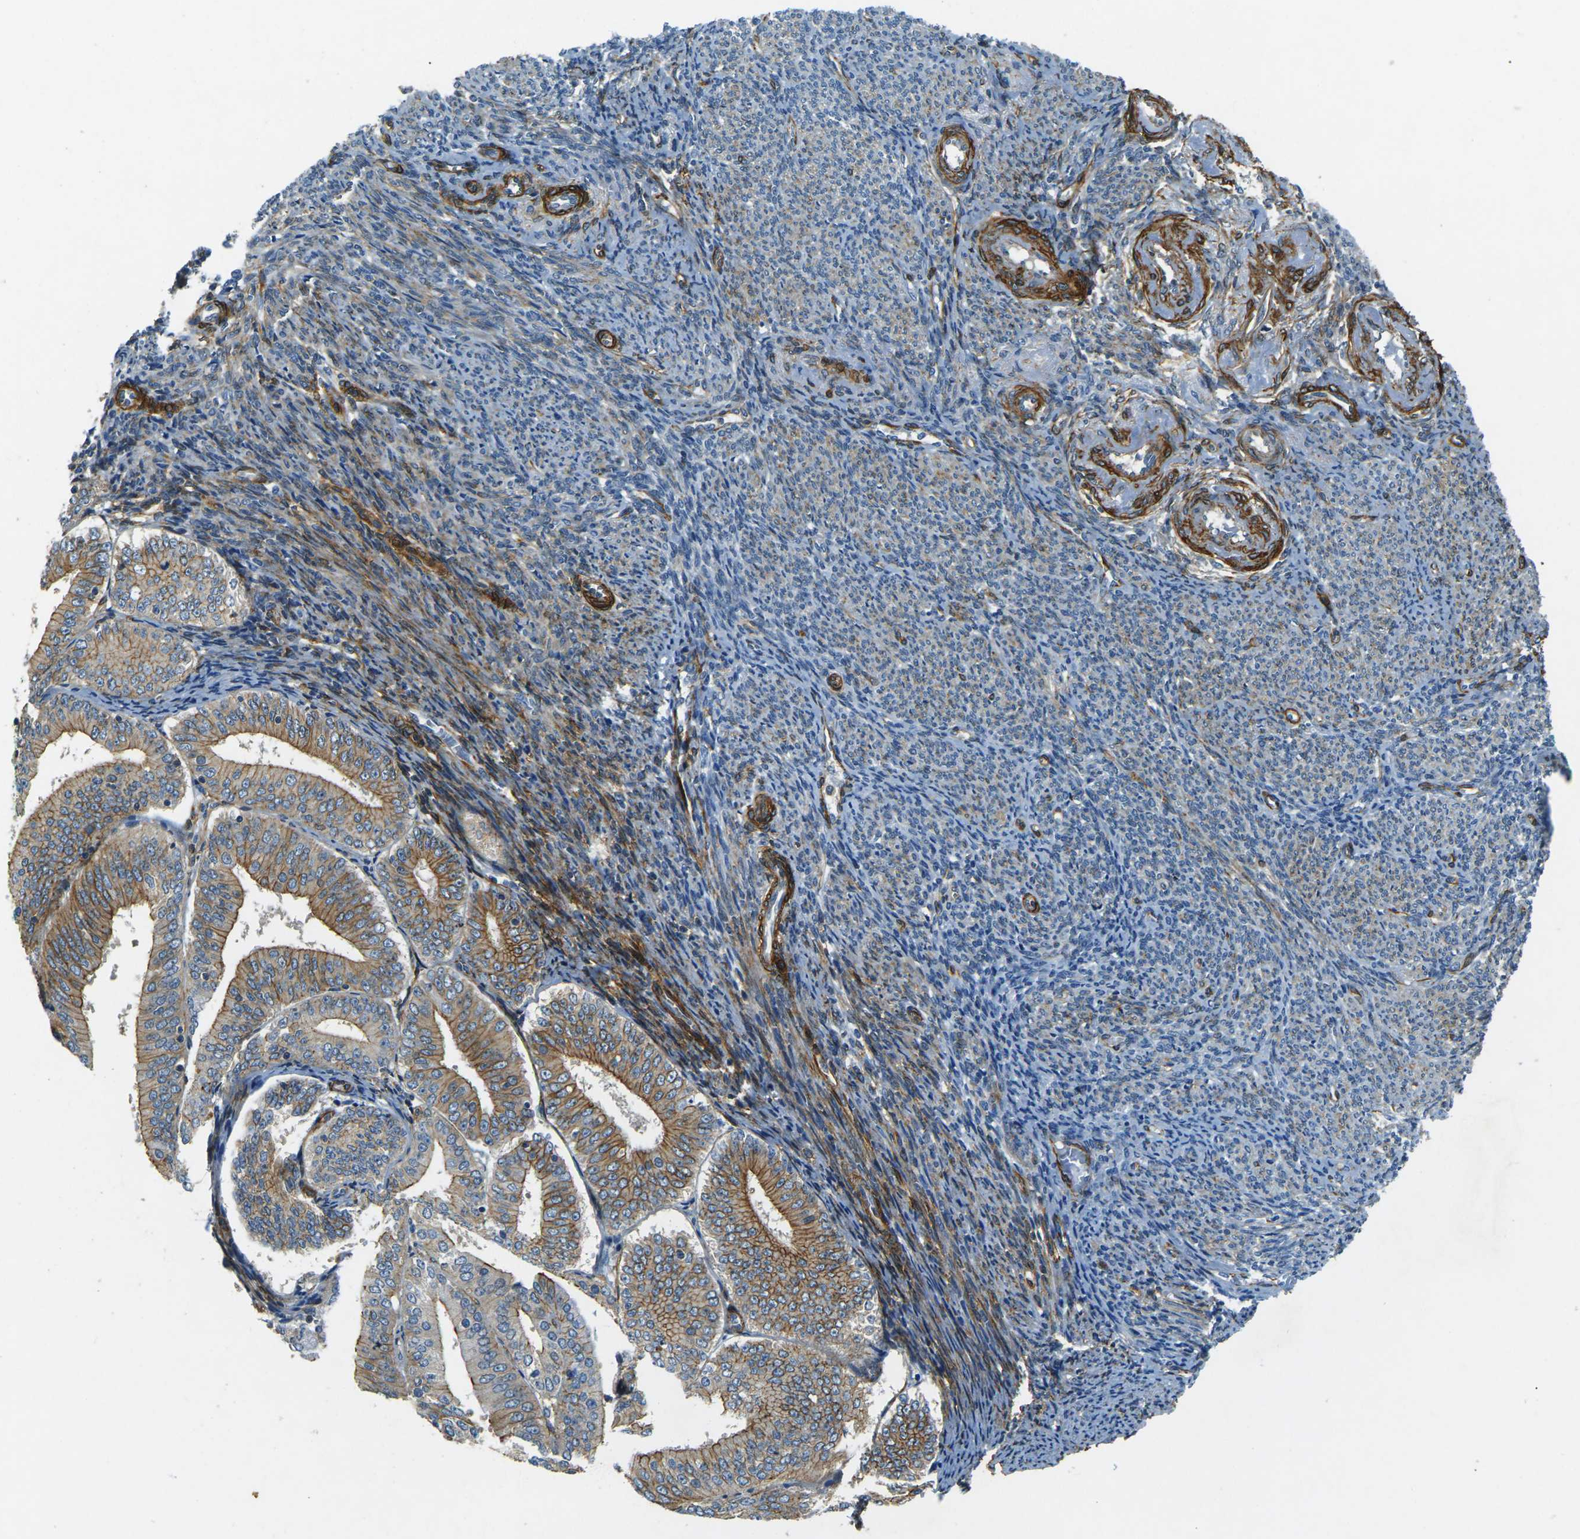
{"staining": {"intensity": "moderate", "quantity": "25%-75%", "location": "cytoplasmic/membranous"}, "tissue": "endometrial cancer", "cell_type": "Tumor cells", "image_type": "cancer", "snomed": [{"axis": "morphology", "description": "Adenocarcinoma, NOS"}, {"axis": "topography", "description": "Endometrium"}], "caption": "Endometrial cancer (adenocarcinoma) was stained to show a protein in brown. There is medium levels of moderate cytoplasmic/membranous expression in about 25%-75% of tumor cells.", "gene": "EPHA7", "patient": {"sex": "female", "age": 63}}